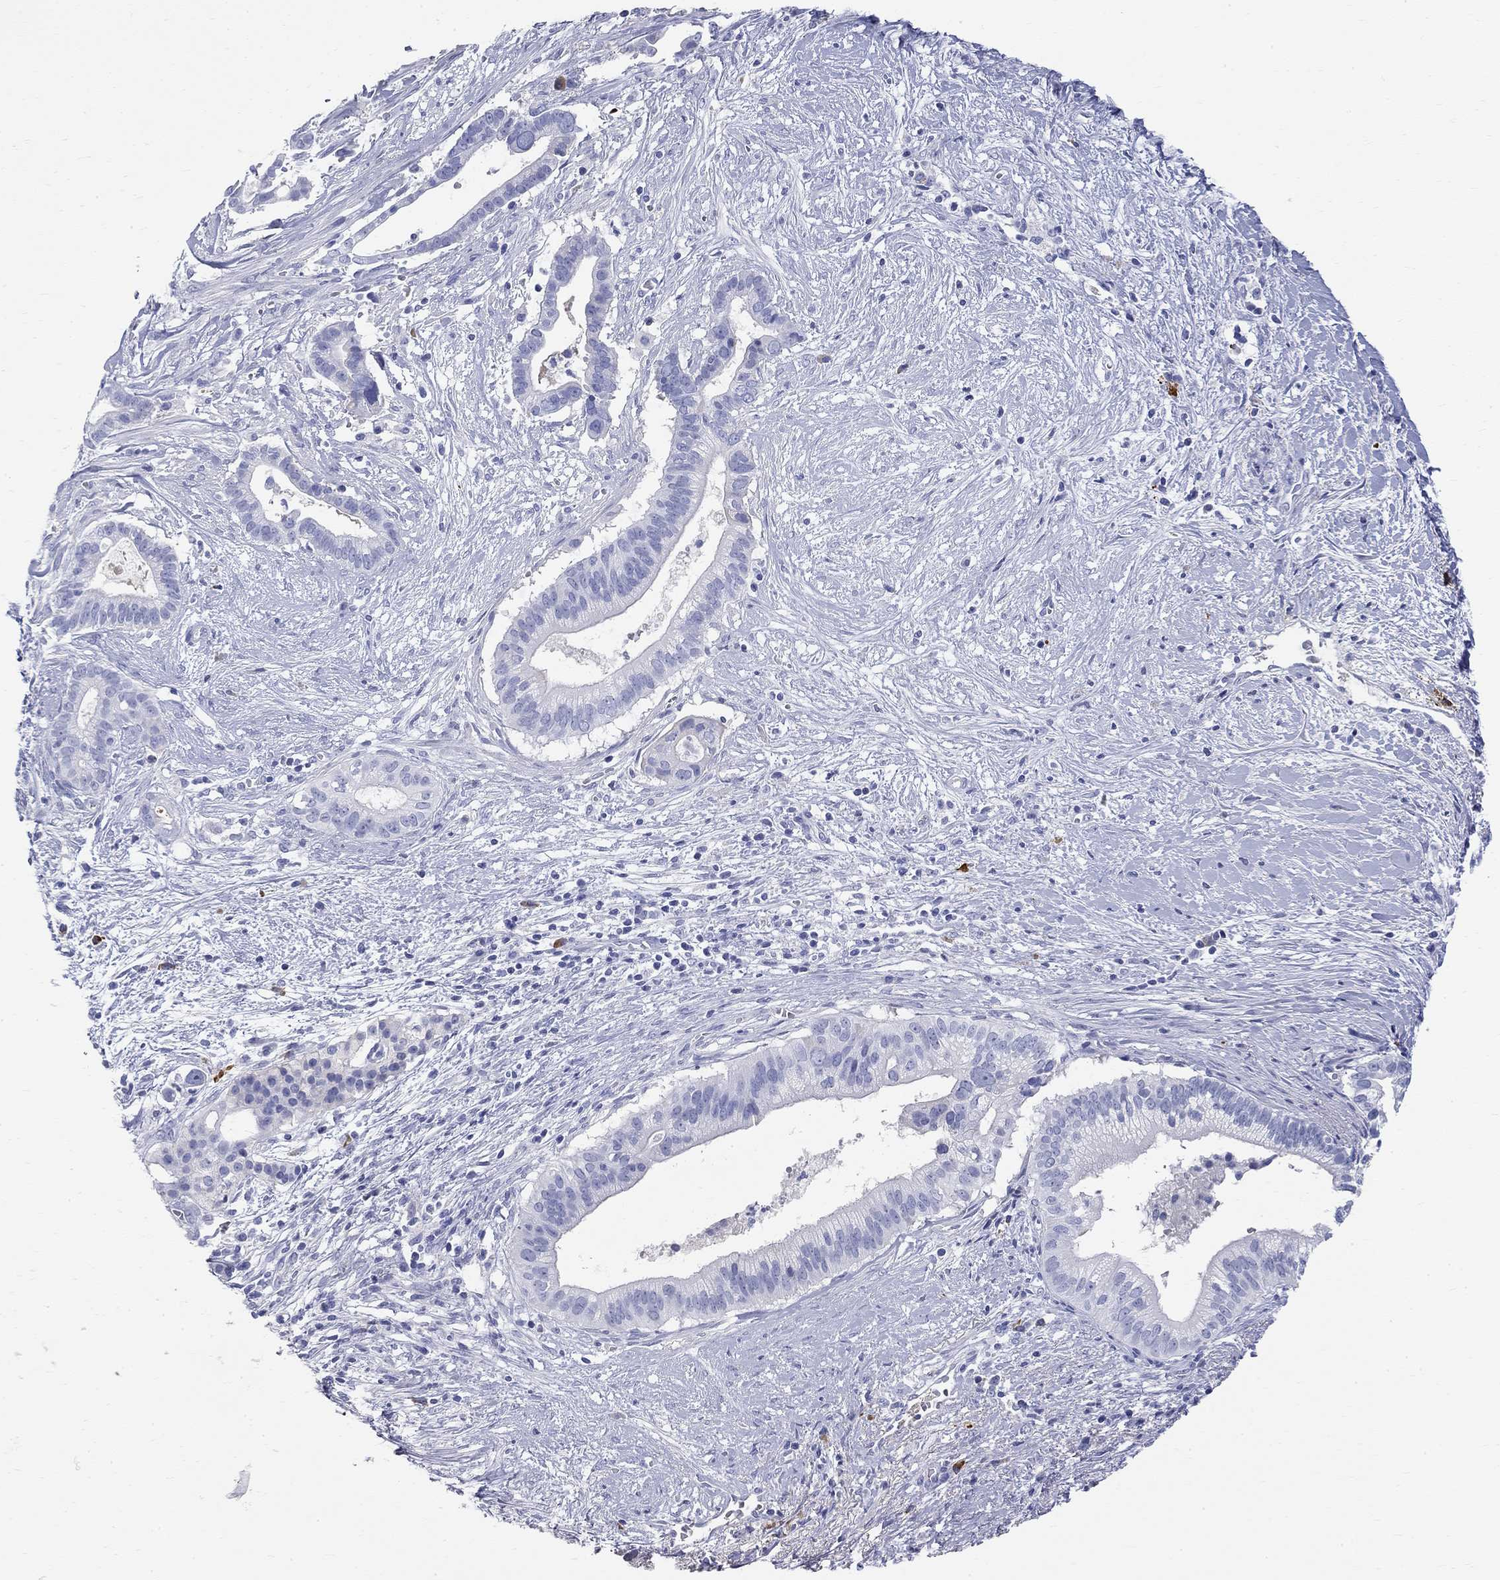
{"staining": {"intensity": "negative", "quantity": "none", "location": "none"}, "tissue": "pancreatic cancer", "cell_type": "Tumor cells", "image_type": "cancer", "snomed": [{"axis": "morphology", "description": "Adenocarcinoma, NOS"}, {"axis": "topography", "description": "Pancreas"}], "caption": "The IHC histopathology image has no significant staining in tumor cells of pancreatic cancer (adenocarcinoma) tissue.", "gene": "PHOX2B", "patient": {"sex": "male", "age": 61}}